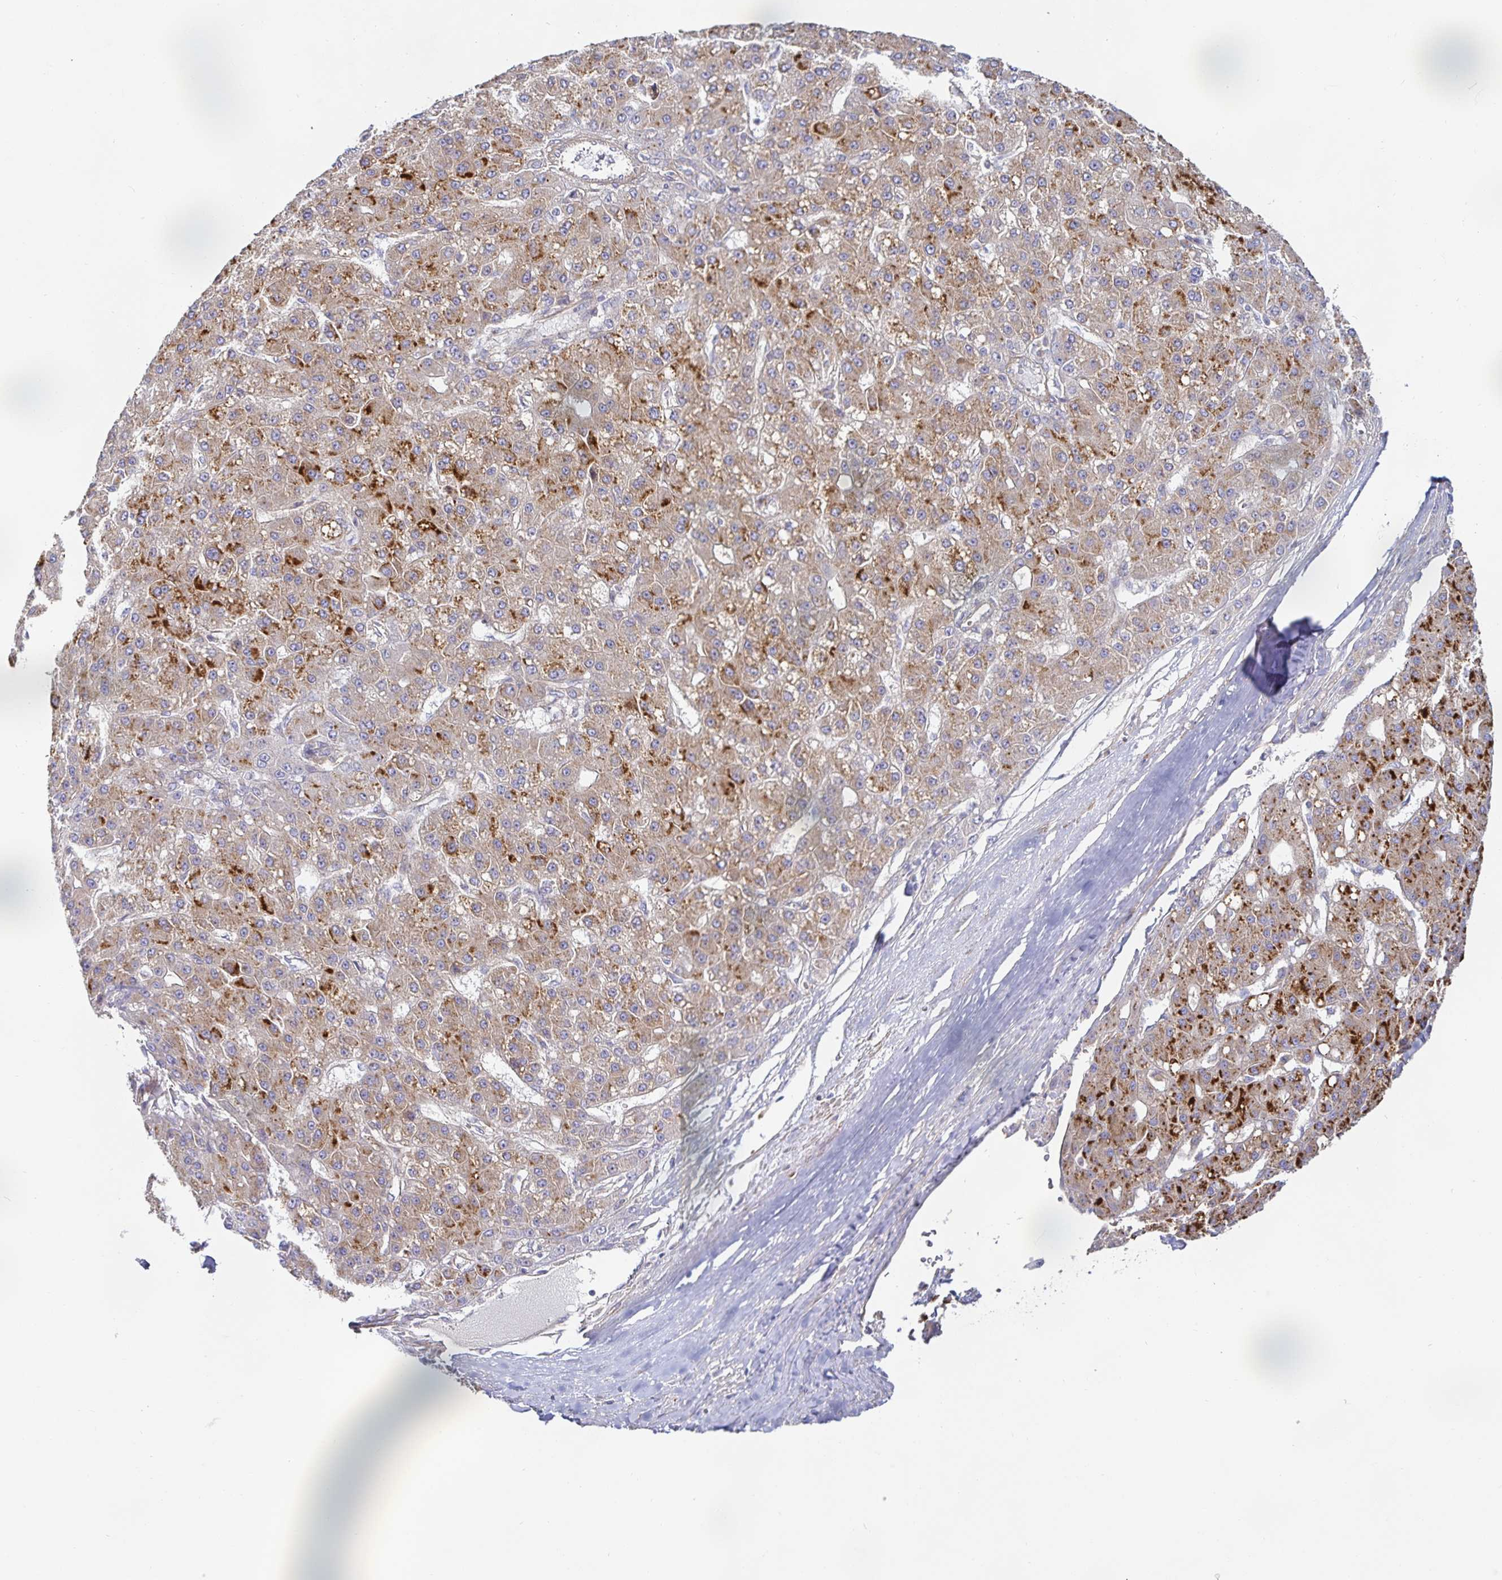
{"staining": {"intensity": "strong", "quantity": "<25%", "location": "cytoplasmic/membranous"}, "tissue": "liver cancer", "cell_type": "Tumor cells", "image_type": "cancer", "snomed": [{"axis": "morphology", "description": "Carcinoma, Hepatocellular, NOS"}, {"axis": "topography", "description": "Liver"}], "caption": "Immunohistochemistry of liver cancer (hepatocellular carcinoma) exhibits medium levels of strong cytoplasmic/membranous expression in approximately <25% of tumor cells. (Stains: DAB in brown, nuclei in blue, Microscopy: brightfield microscopy at high magnification).", "gene": "METTL22", "patient": {"sex": "male", "age": 67}}